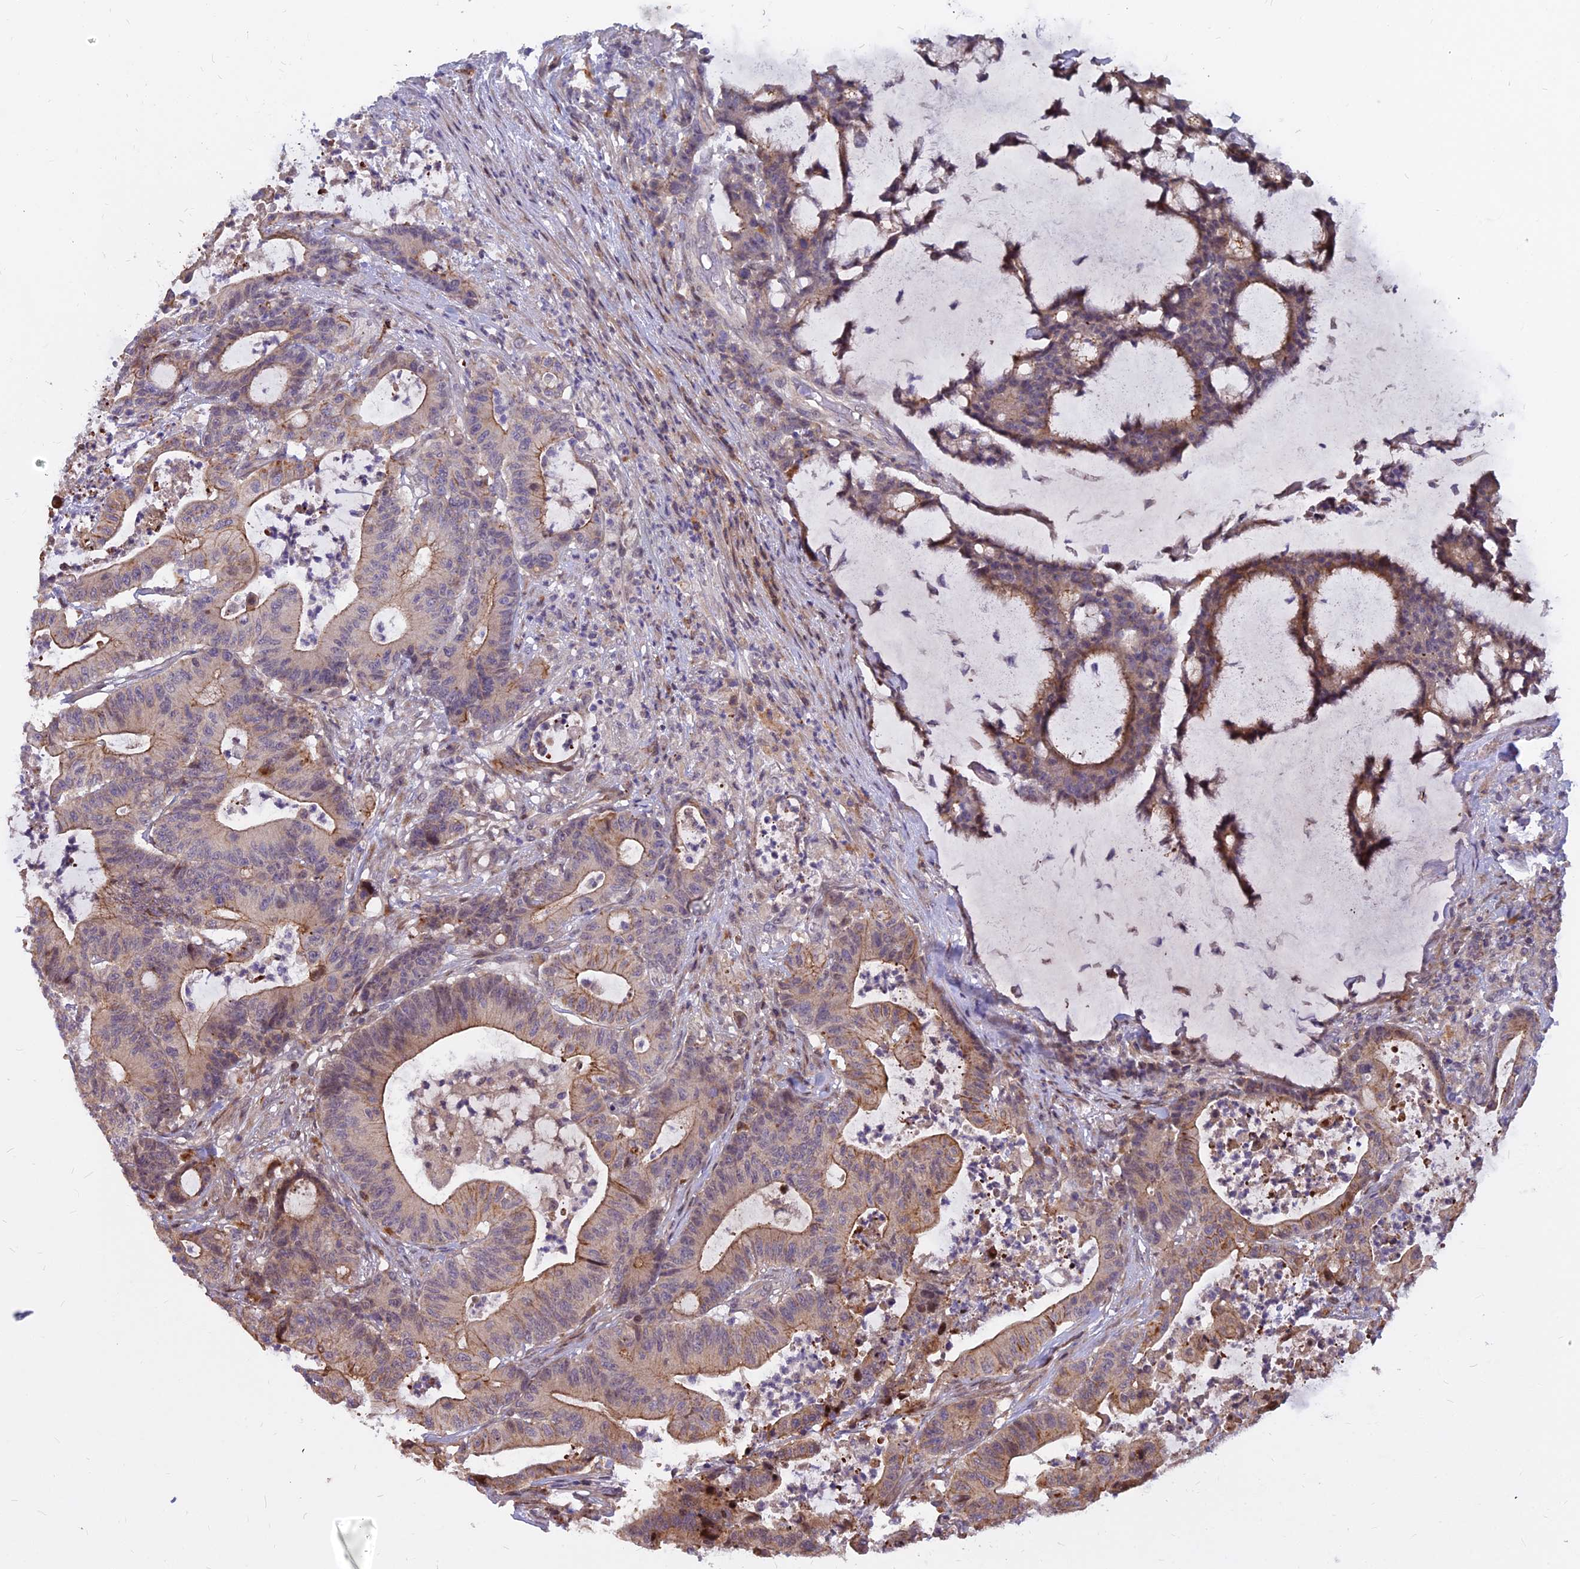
{"staining": {"intensity": "moderate", "quantity": "25%-75%", "location": "cytoplasmic/membranous"}, "tissue": "colorectal cancer", "cell_type": "Tumor cells", "image_type": "cancer", "snomed": [{"axis": "morphology", "description": "Adenocarcinoma, NOS"}, {"axis": "topography", "description": "Colon"}], "caption": "Immunohistochemical staining of human adenocarcinoma (colorectal) exhibits medium levels of moderate cytoplasmic/membranous expression in about 25%-75% of tumor cells.", "gene": "GLYATL3", "patient": {"sex": "female", "age": 84}}